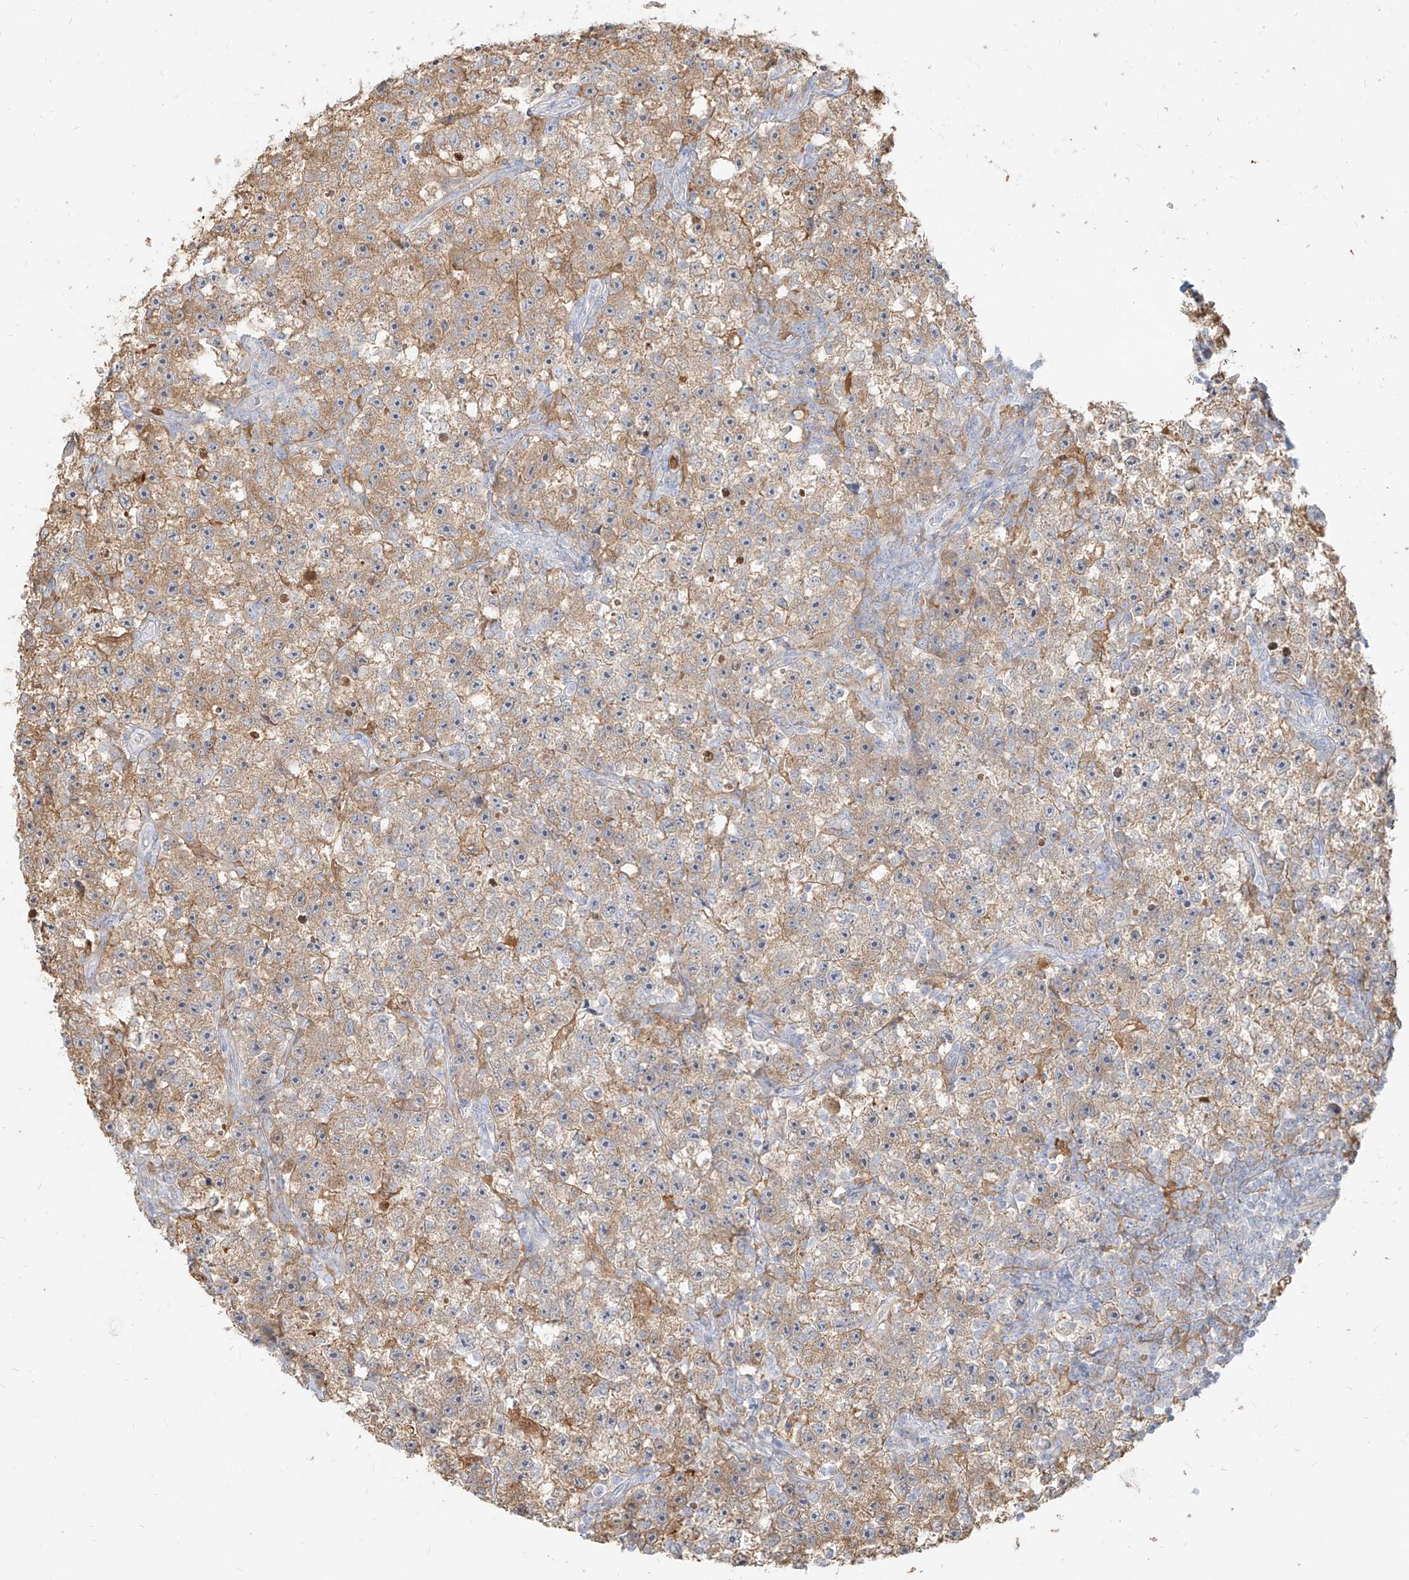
{"staining": {"intensity": "moderate", "quantity": "25%-75%", "location": "cytoplasmic/membranous"}, "tissue": "testis cancer", "cell_type": "Tumor cells", "image_type": "cancer", "snomed": [{"axis": "morphology", "description": "Seminoma, NOS"}, {"axis": "topography", "description": "Testis"}], "caption": "Brown immunohistochemical staining in testis seminoma demonstrates moderate cytoplasmic/membranous staining in about 25%-75% of tumor cells.", "gene": "PGD", "patient": {"sex": "male", "age": 22}}